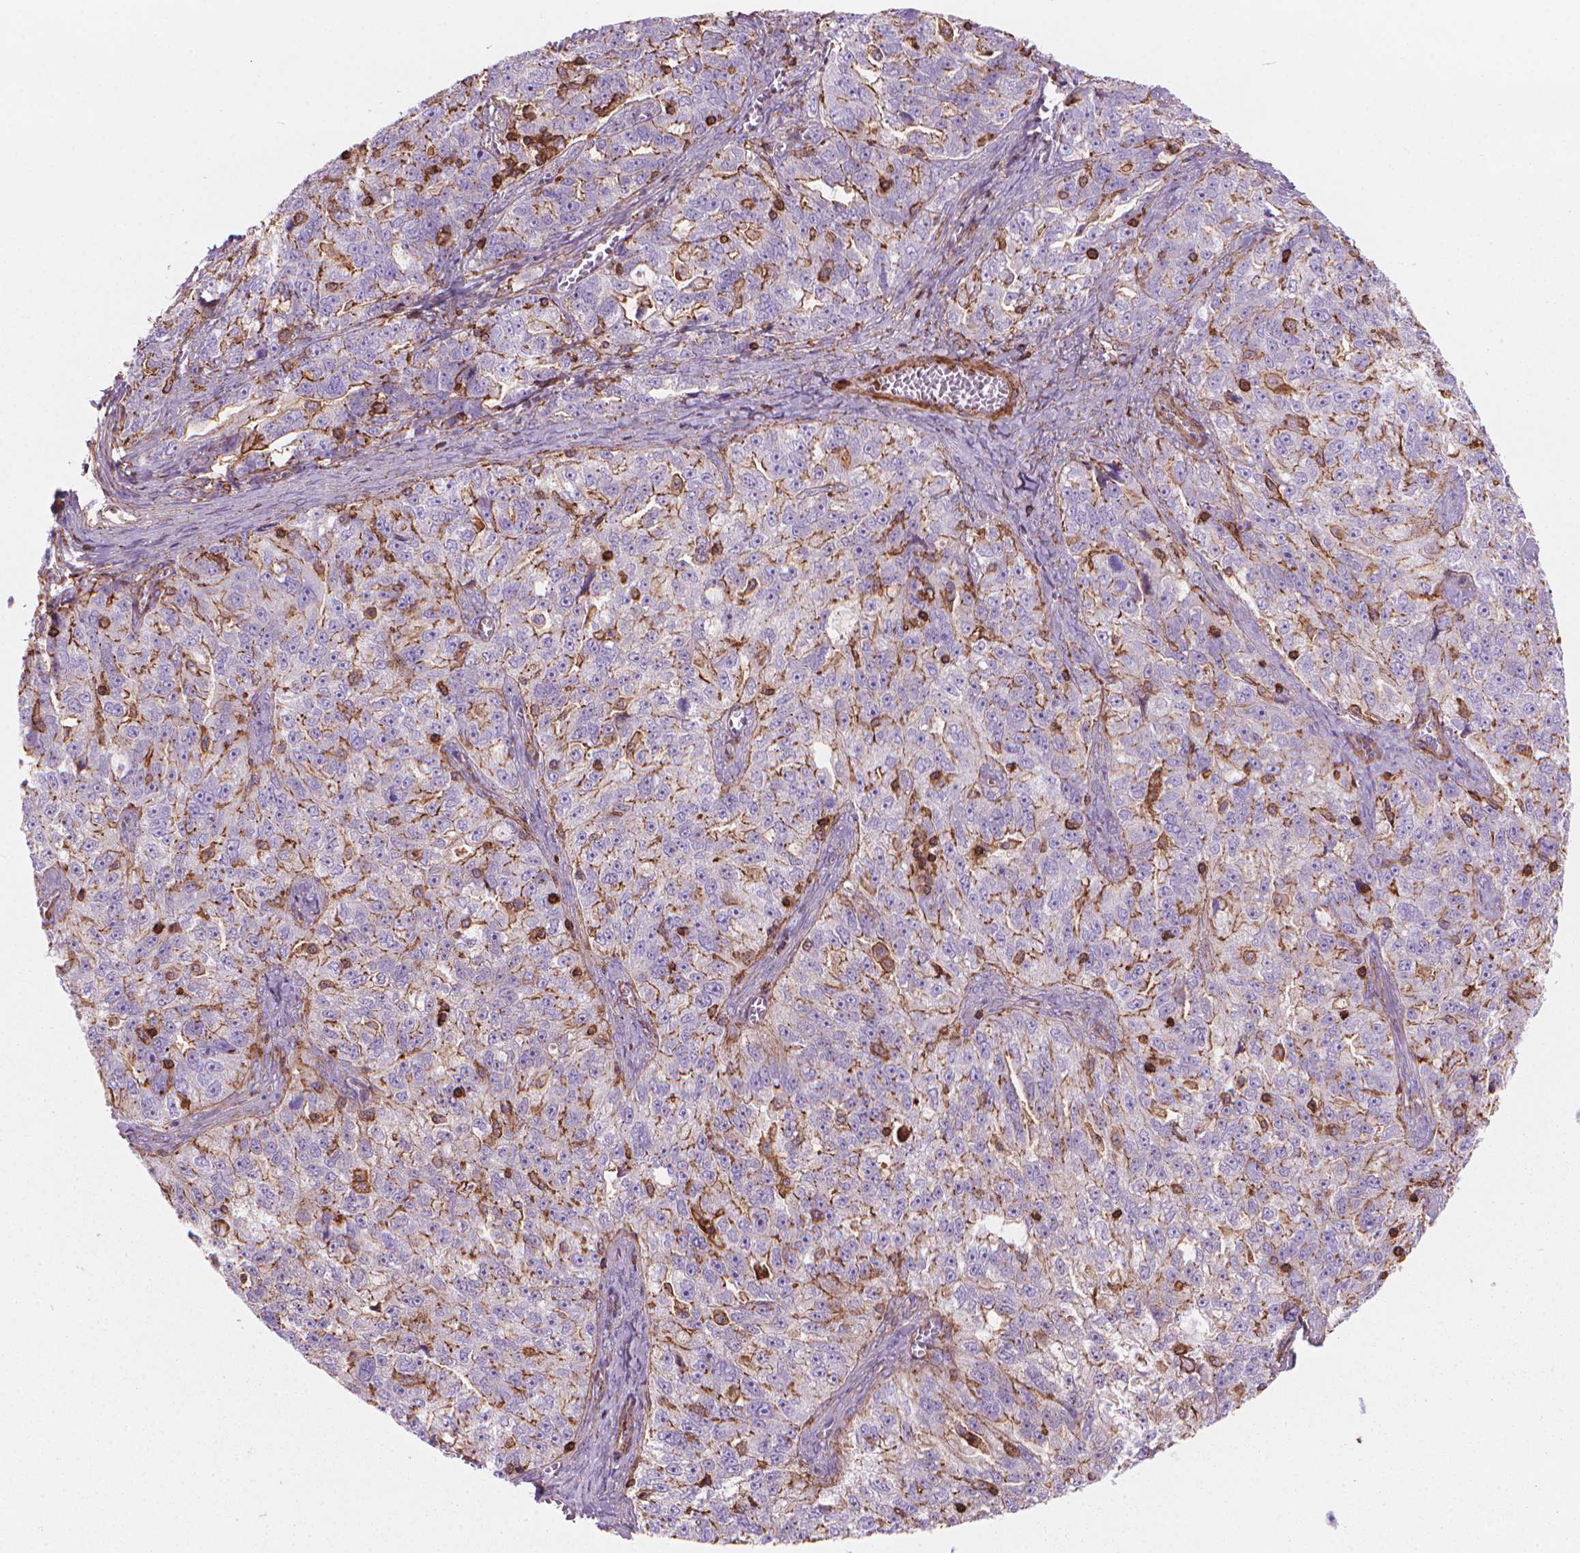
{"staining": {"intensity": "moderate", "quantity": "<25%", "location": "cytoplasmic/membranous"}, "tissue": "ovarian cancer", "cell_type": "Tumor cells", "image_type": "cancer", "snomed": [{"axis": "morphology", "description": "Cystadenocarcinoma, serous, NOS"}, {"axis": "topography", "description": "Ovary"}], "caption": "Ovarian cancer (serous cystadenocarcinoma) stained with immunohistochemistry demonstrates moderate cytoplasmic/membranous positivity in about <25% of tumor cells.", "gene": "PATJ", "patient": {"sex": "female", "age": 51}}